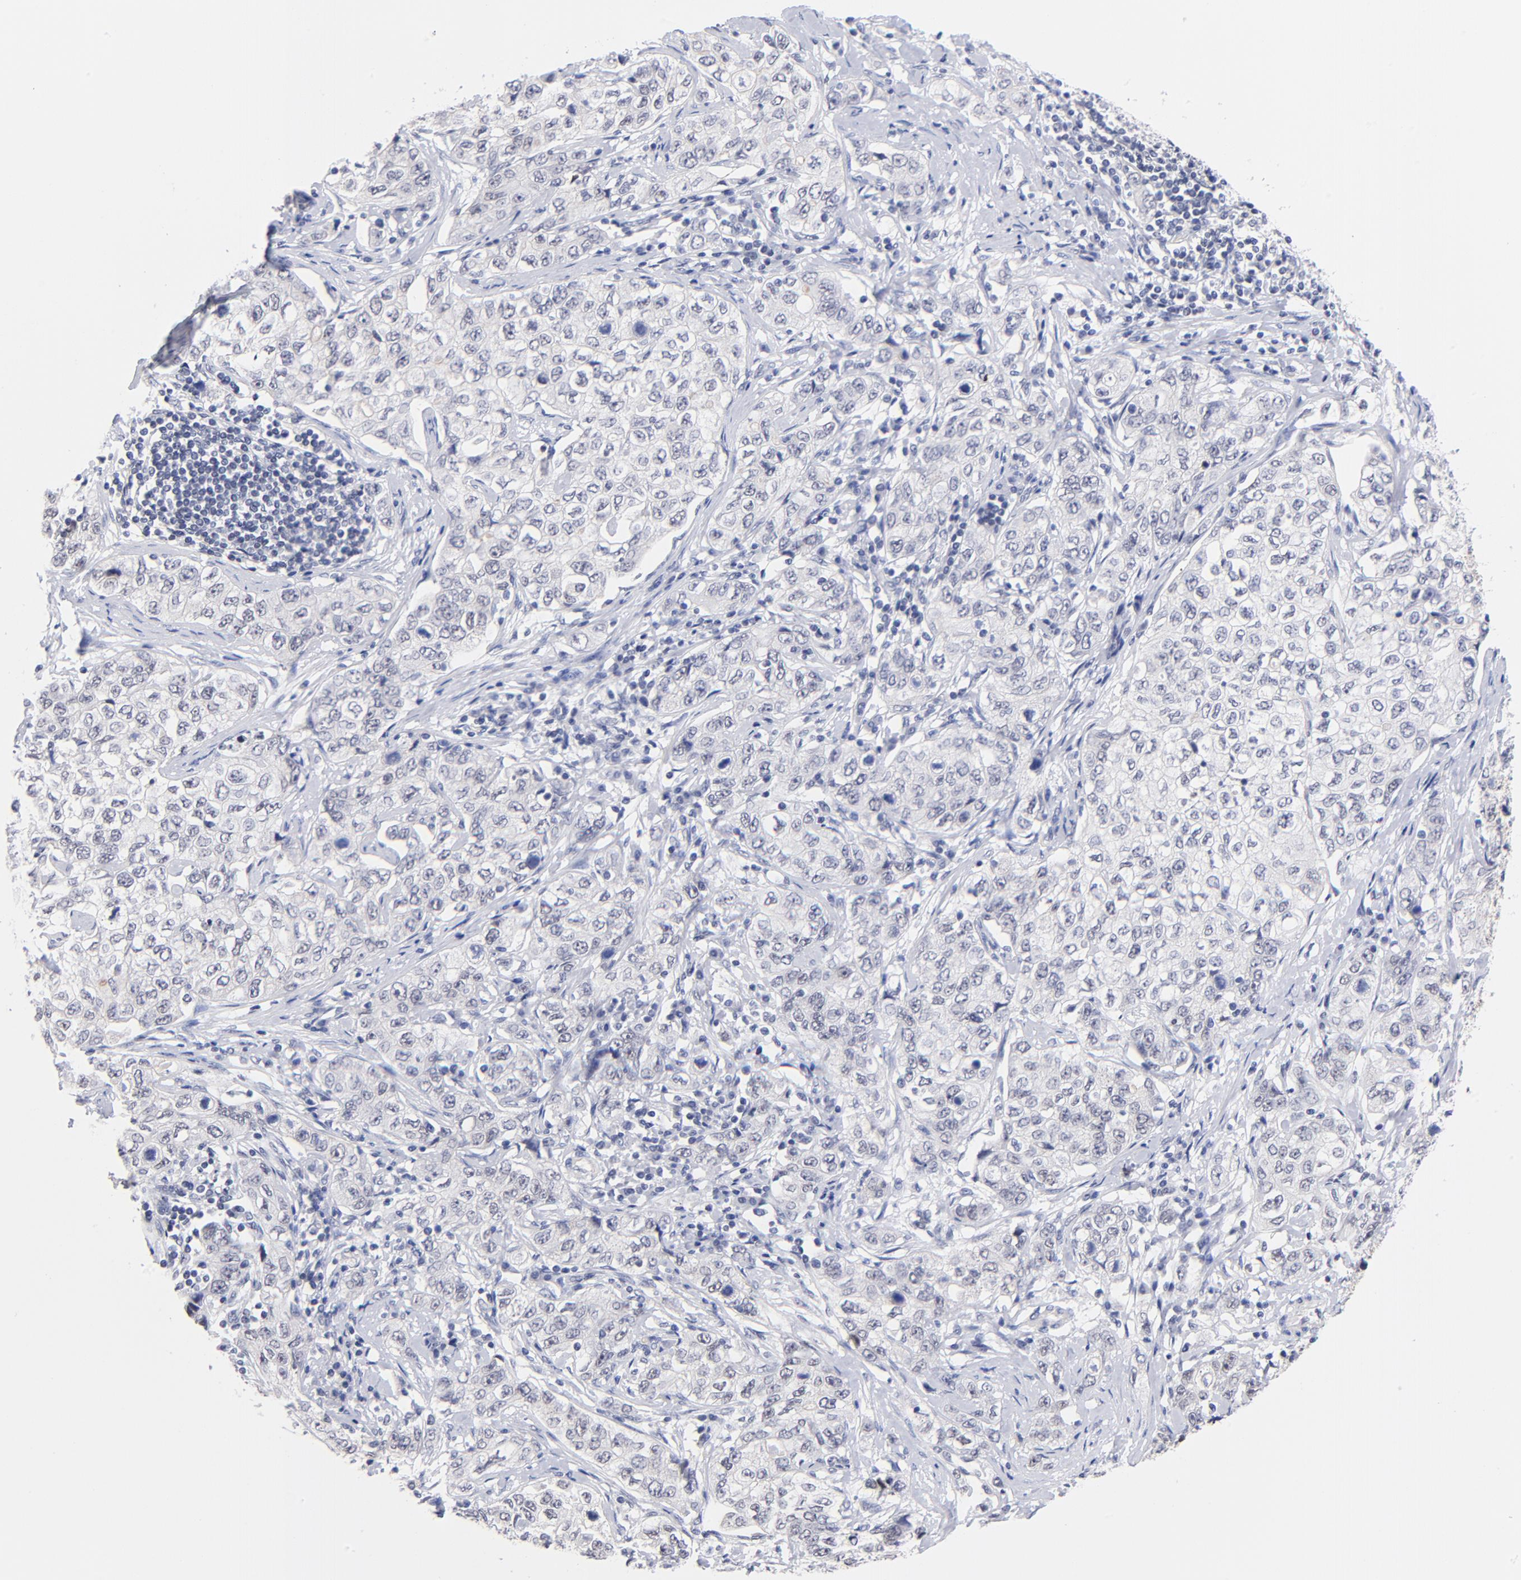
{"staining": {"intensity": "negative", "quantity": "none", "location": "none"}, "tissue": "stomach cancer", "cell_type": "Tumor cells", "image_type": "cancer", "snomed": [{"axis": "morphology", "description": "Adenocarcinoma, NOS"}, {"axis": "topography", "description": "Stomach"}], "caption": "A micrograph of human stomach cancer is negative for staining in tumor cells.", "gene": "ZNF74", "patient": {"sex": "male", "age": 48}}